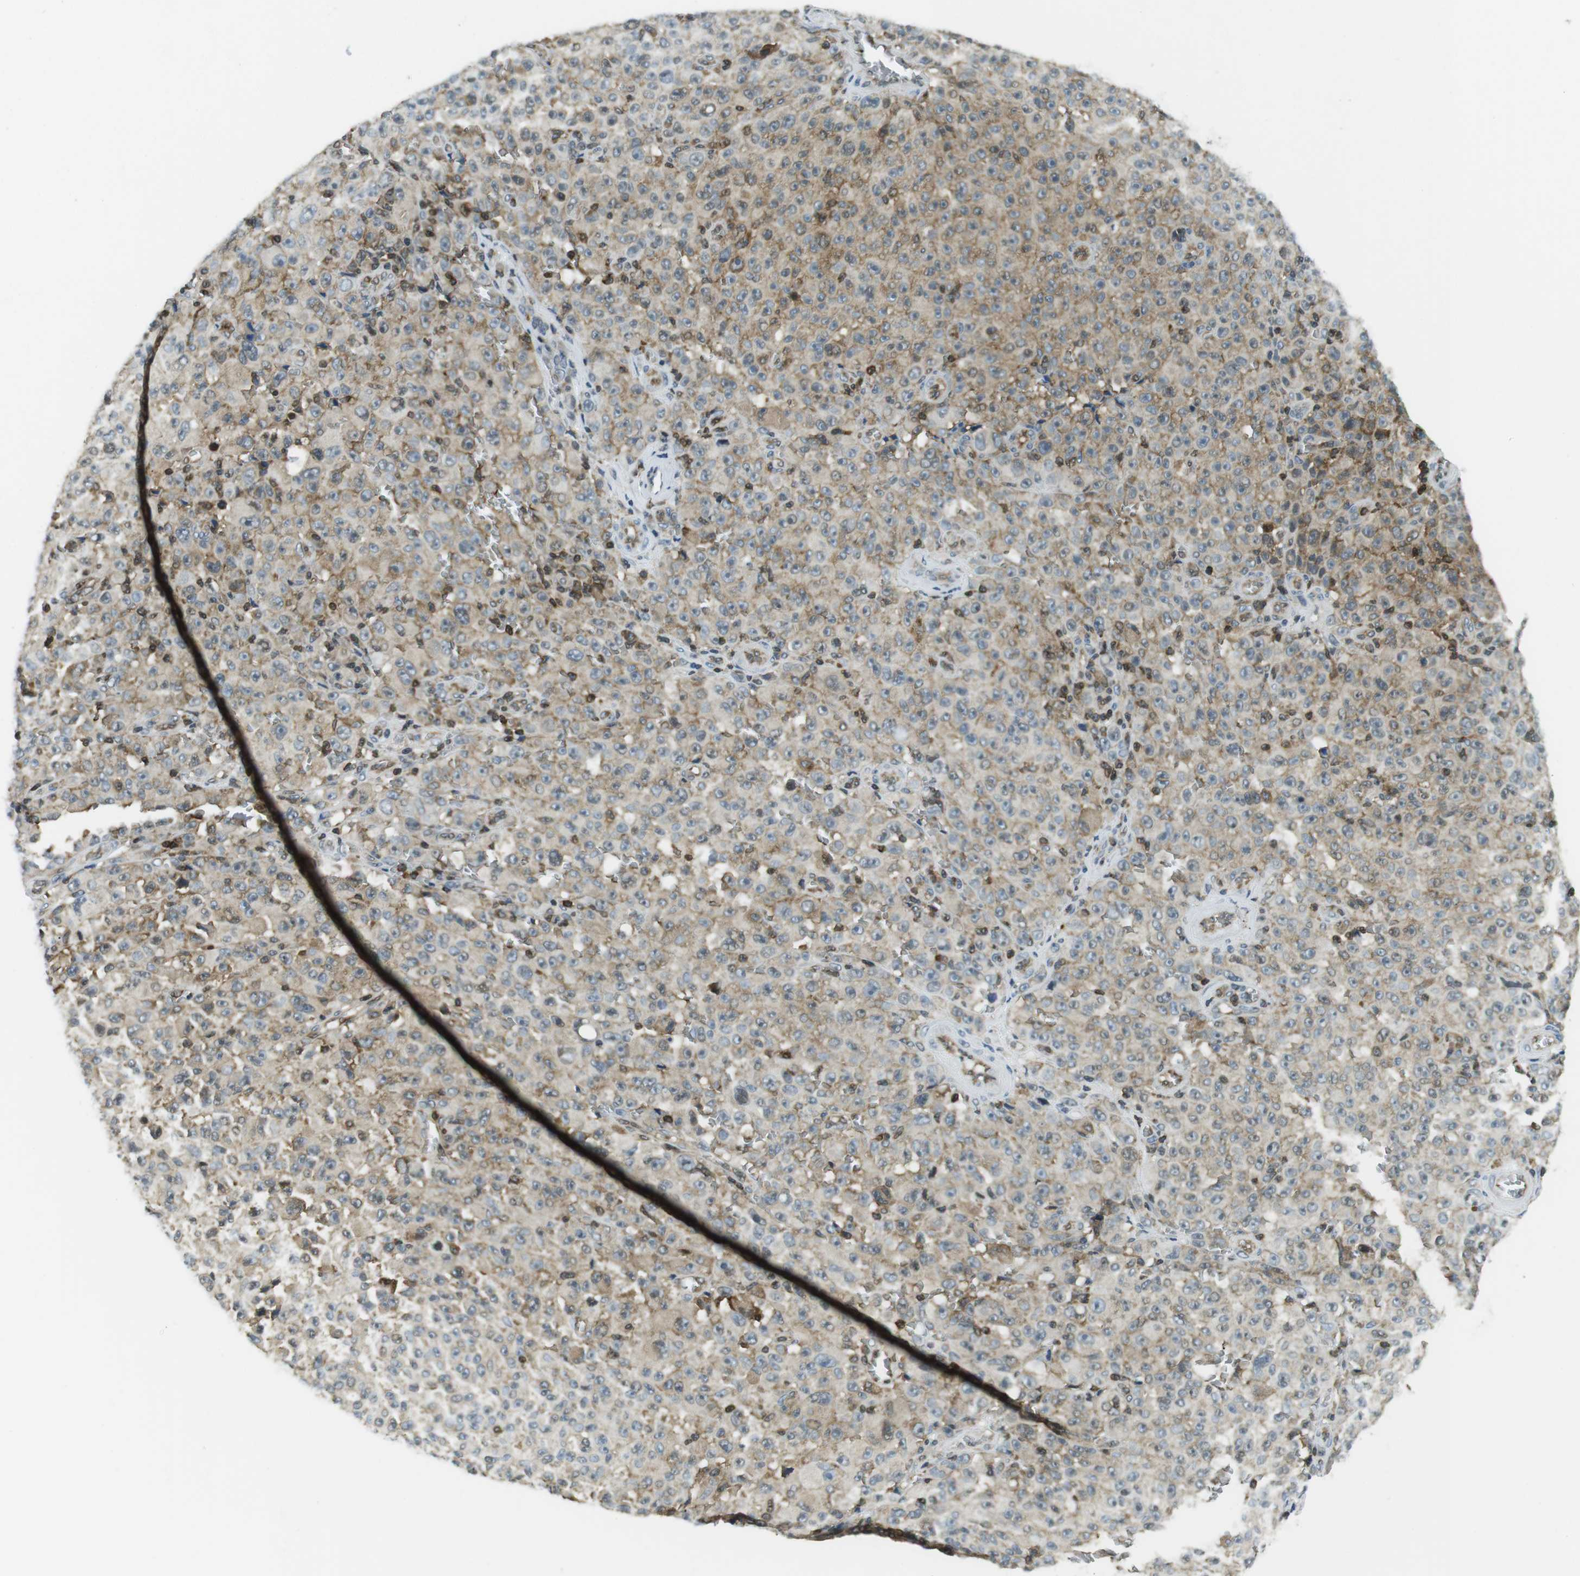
{"staining": {"intensity": "moderate", "quantity": "25%-75%", "location": "cytoplasmic/membranous"}, "tissue": "melanoma", "cell_type": "Tumor cells", "image_type": "cancer", "snomed": [{"axis": "morphology", "description": "Malignant melanoma, NOS"}, {"axis": "topography", "description": "Skin"}], "caption": "Human melanoma stained with a protein marker reveals moderate staining in tumor cells.", "gene": "STK10", "patient": {"sex": "female", "age": 82}}